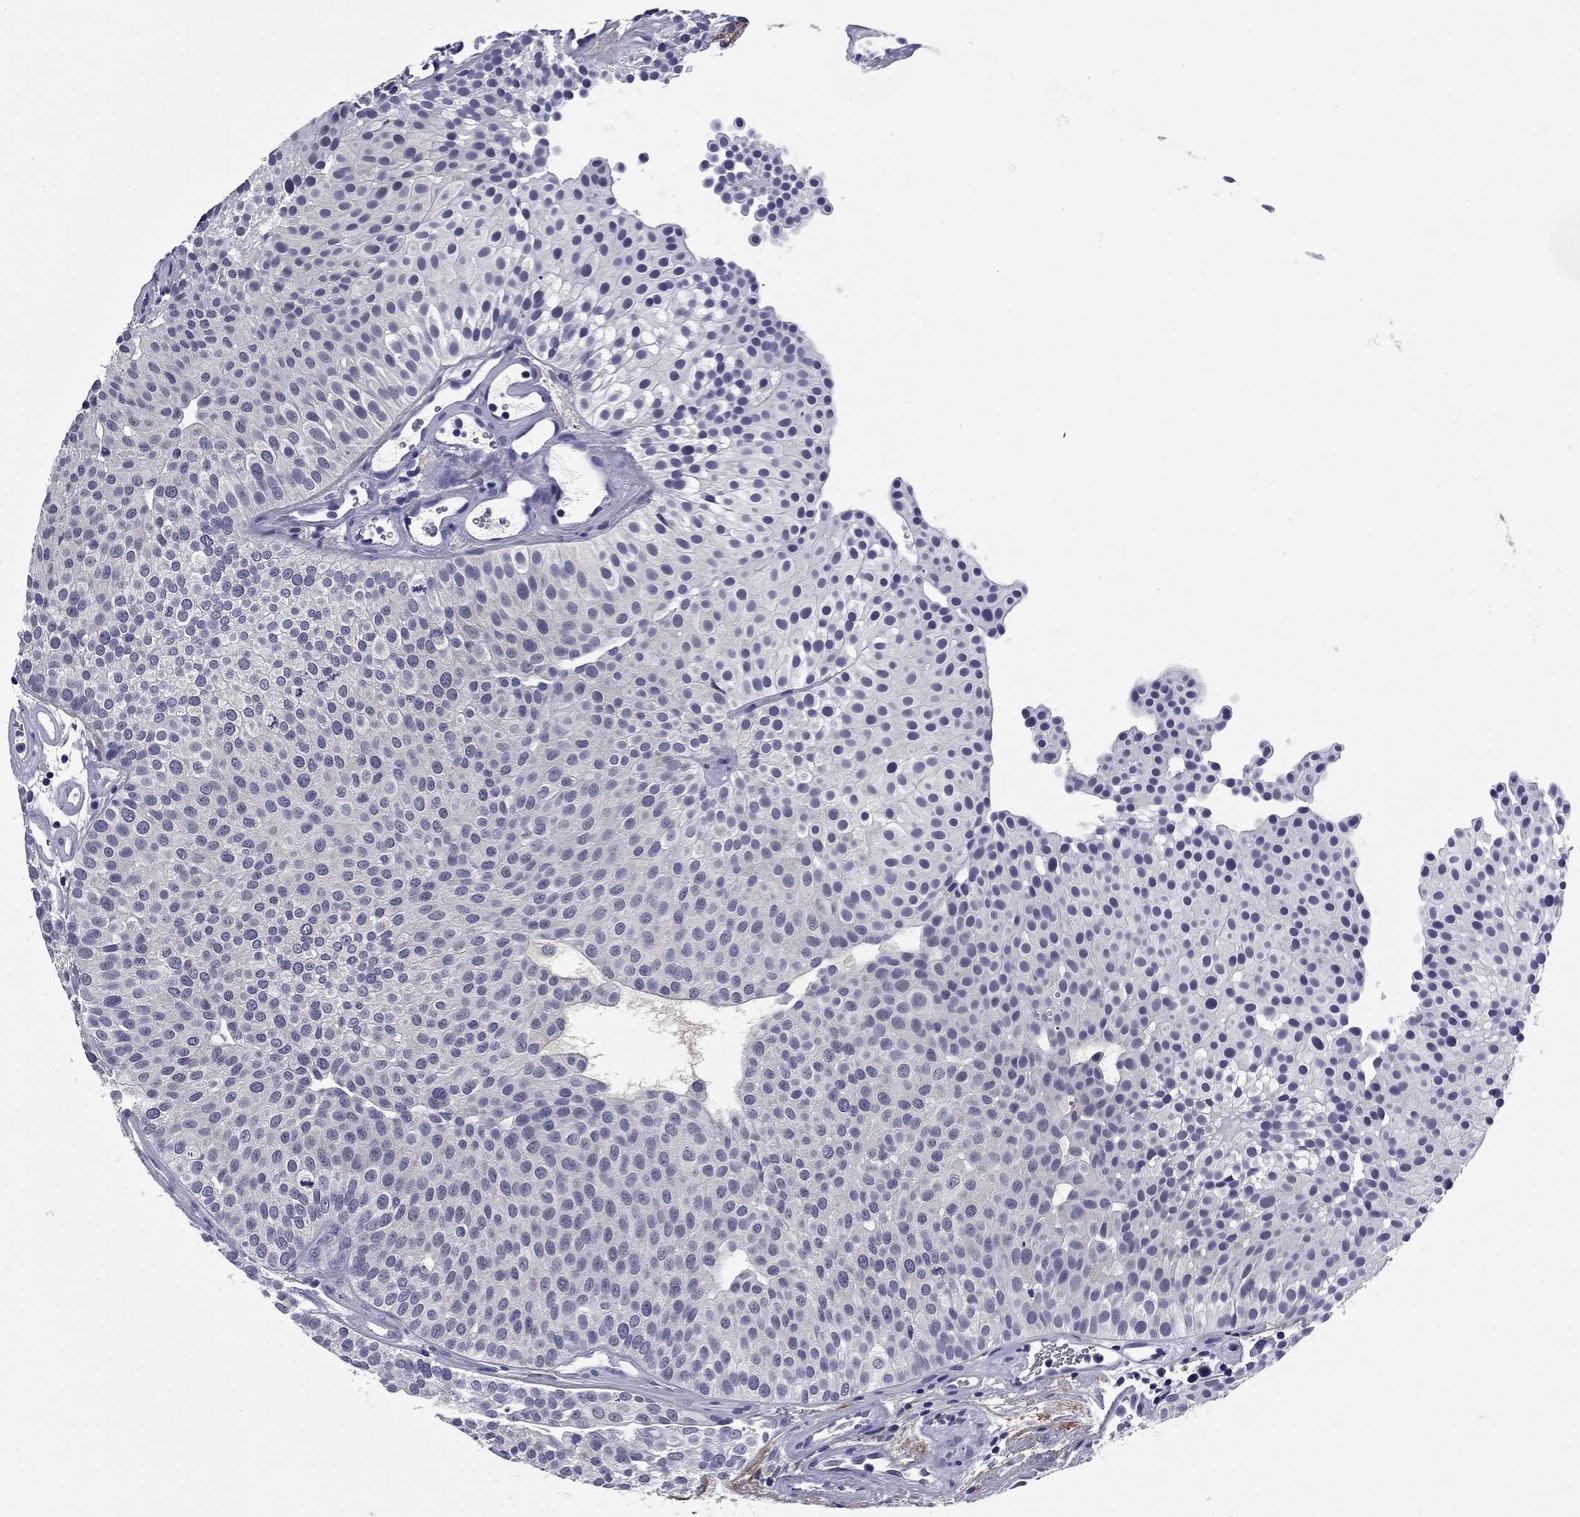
{"staining": {"intensity": "negative", "quantity": "none", "location": "none"}, "tissue": "urothelial cancer", "cell_type": "Tumor cells", "image_type": "cancer", "snomed": [{"axis": "morphology", "description": "Urothelial carcinoma, Low grade"}, {"axis": "topography", "description": "Urinary bladder"}], "caption": "A micrograph of urothelial cancer stained for a protein shows no brown staining in tumor cells.", "gene": "REXO5", "patient": {"sex": "female", "age": 87}}